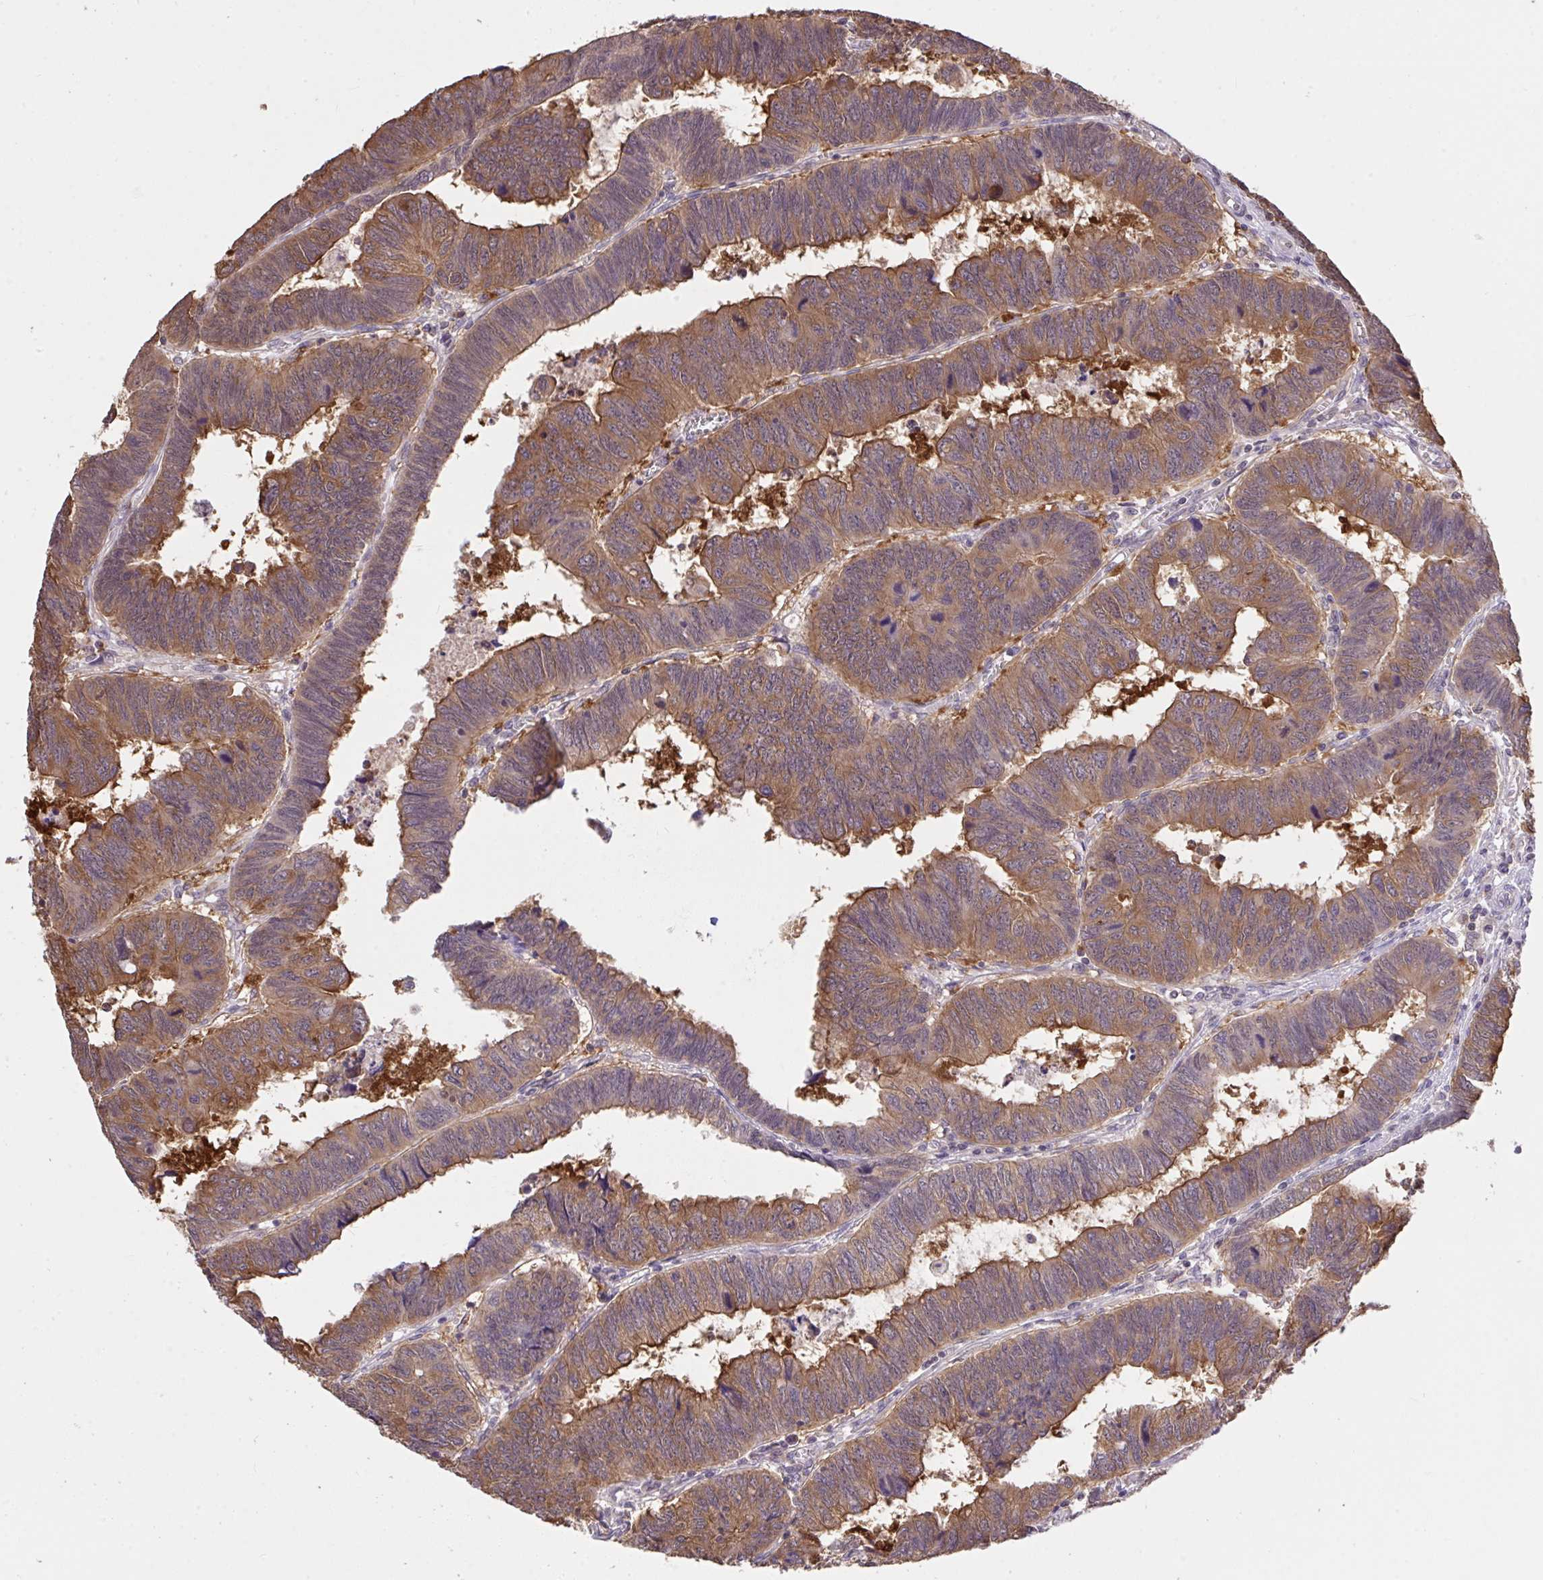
{"staining": {"intensity": "moderate", "quantity": ">75%", "location": "cytoplasmic/membranous"}, "tissue": "colorectal cancer", "cell_type": "Tumor cells", "image_type": "cancer", "snomed": [{"axis": "morphology", "description": "Adenocarcinoma, NOS"}, {"axis": "topography", "description": "Colon"}], "caption": "A brown stain shows moderate cytoplasmic/membranous staining of a protein in human colorectal cancer tumor cells.", "gene": "C12orf57", "patient": {"sex": "male", "age": 62}}